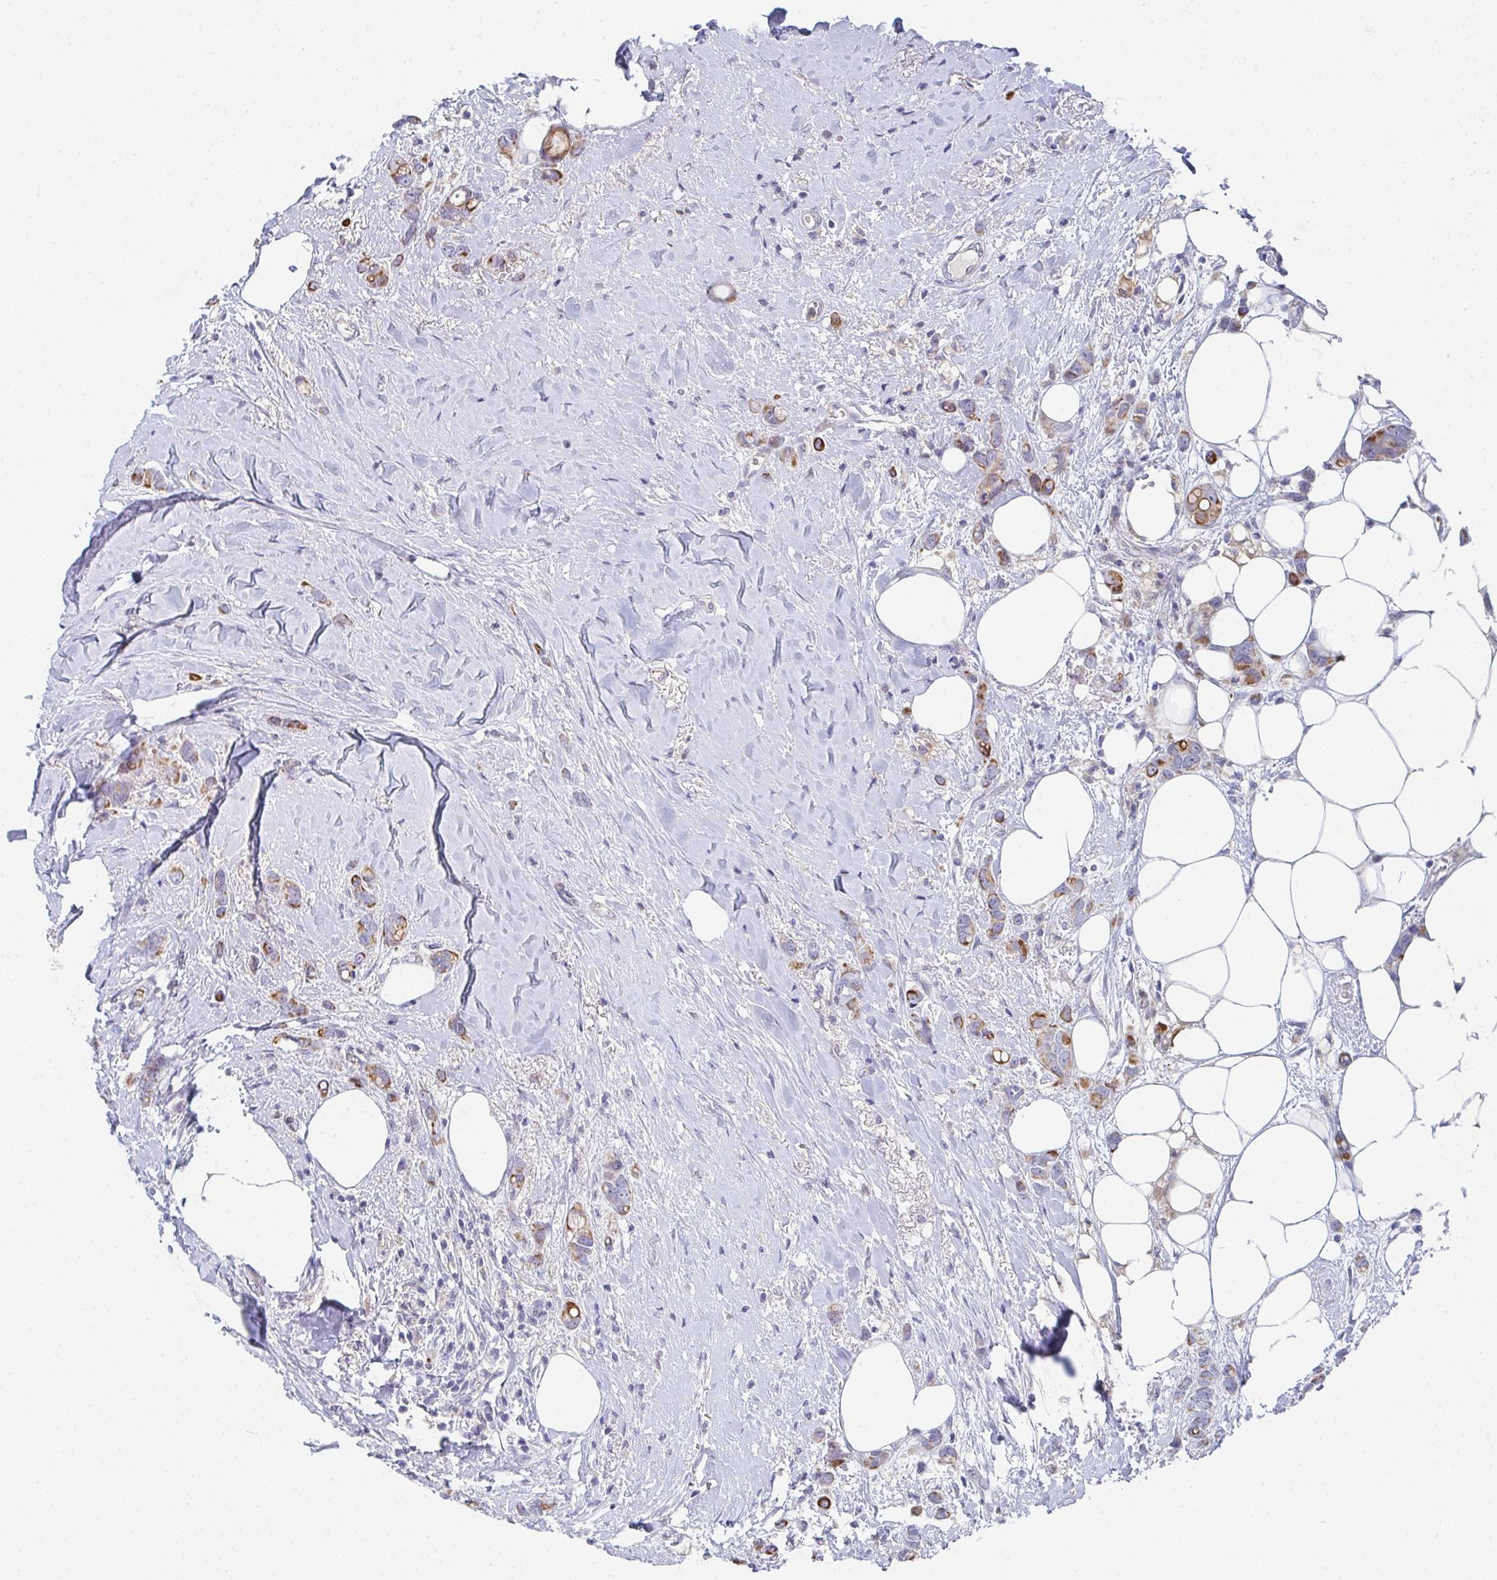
{"staining": {"intensity": "moderate", "quantity": ">75%", "location": "cytoplasmic/membranous"}, "tissue": "breast cancer", "cell_type": "Tumor cells", "image_type": "cancer", "snomed": [{"axis": "morphology", "description": "Lobular carcinoma"}, {"axis": "topography", "description": "Breast"}], "caption": "Human lobular carcinoma (breast) stained with a protein marker displays moderate staining in tumor cells.", "gene": "KLHL33", "patient": {"sex": "female", "age": 91}}